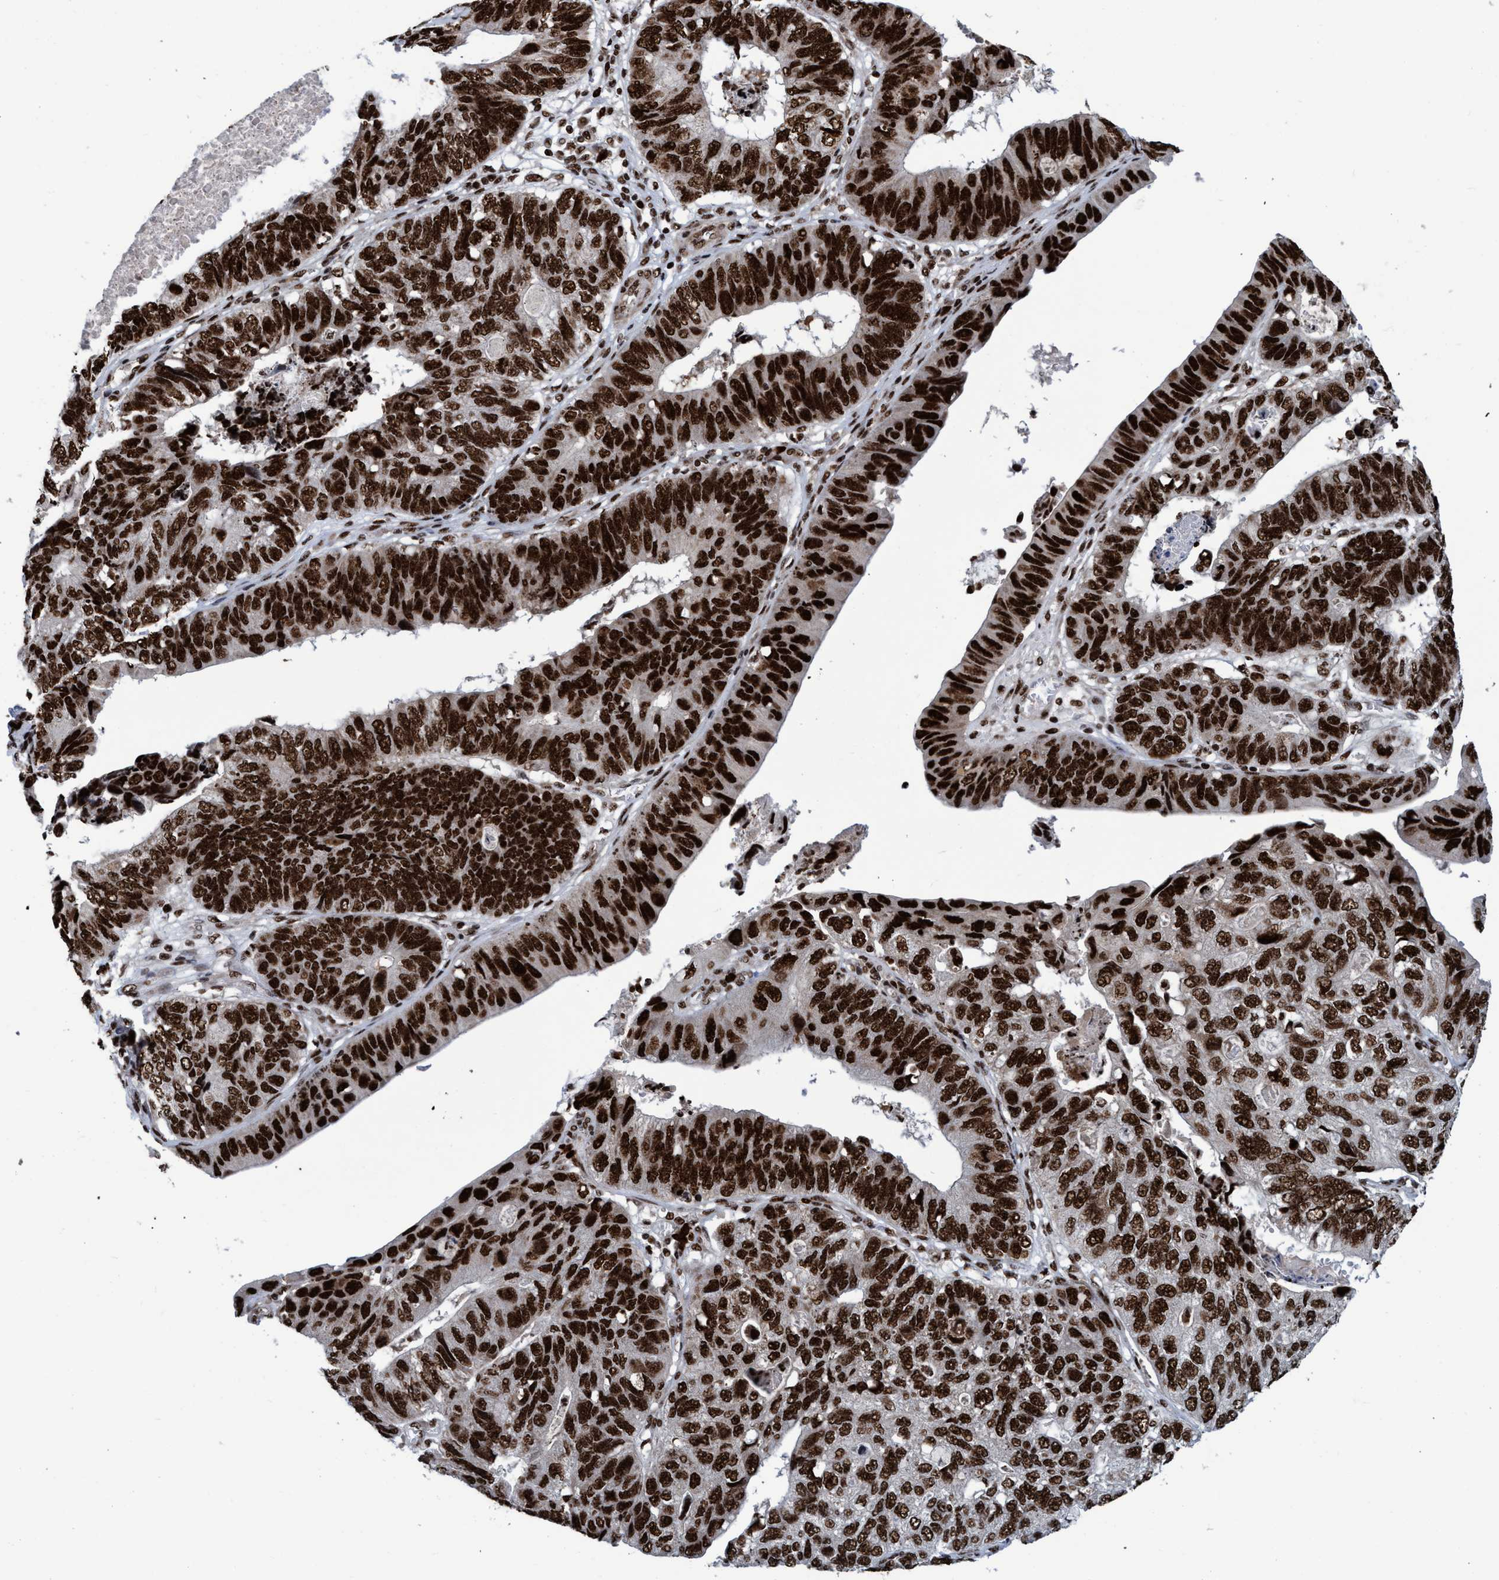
{"staining": {"intensity": "strong", "quantity": ">75%", "location": "nuclear"}, "tissue": "stomach cancer", "cell_type": "Tumor cells", "image_type": "cancer", "snomed": [{"axis": "morphology", "description": "Adenocarcinoma, NOS"}, {"axis": "topography", "description": "Stomach"}], "caption": "Stomach cancer (adenocarcinoma) stained for a protein (brown) shows strong nuclear positive expression in approximately >75% of tumor cells.", "gene": "TOPBP1", "patient": {"sex": "male", "age": 59}}